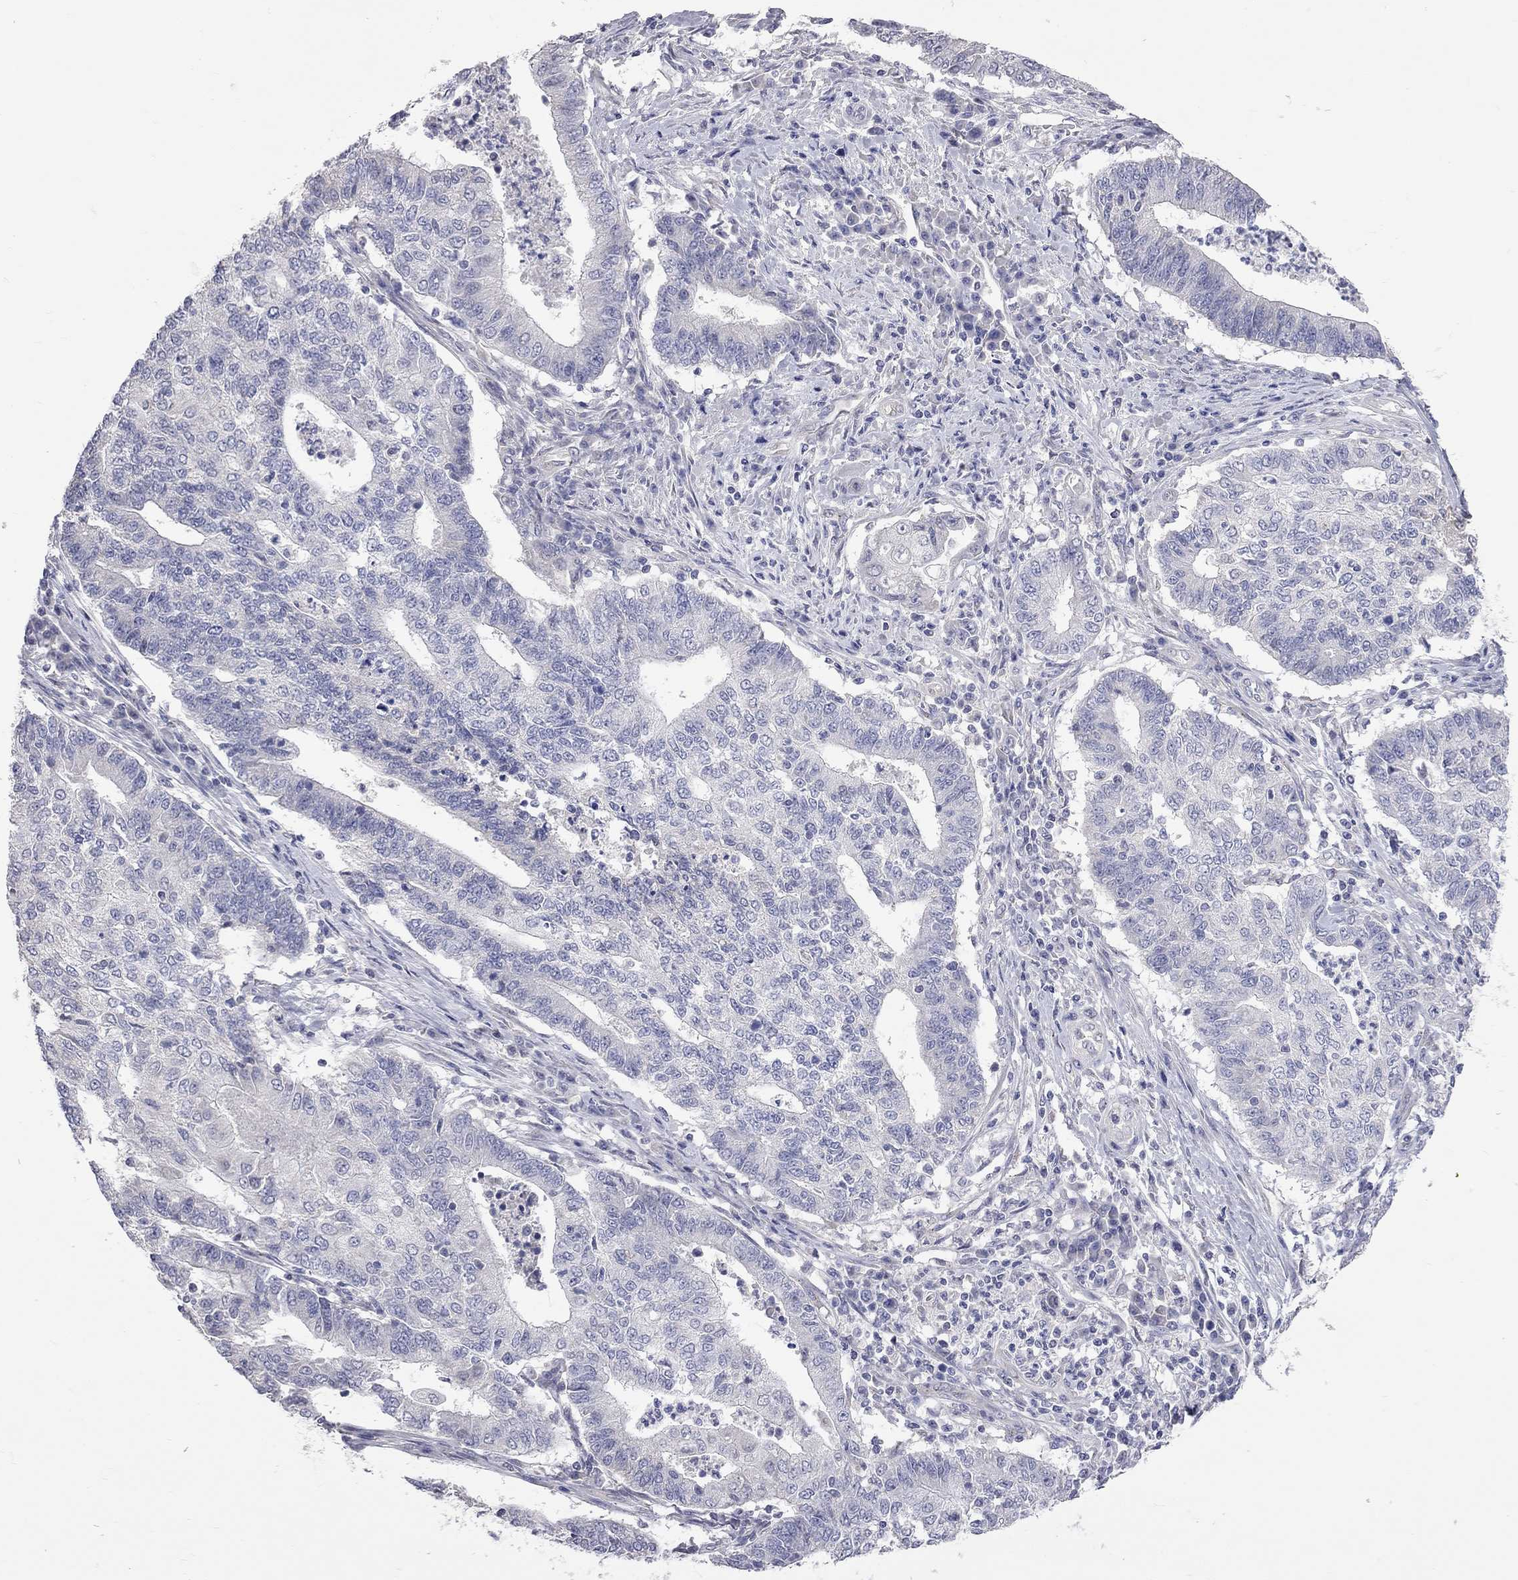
{"staining": {"intensity": "negative", "quantity": "none", "location": "none"}, "tissue": "endometrial cancer", "cell_type": "Tumor cells", "image_type": "cancer", "snomed": [{"axis": "morphology", "description": "Adenocarcinoma, NOS"}, {"axis": "topography", "description": "Uterus"}, {"axis": "topography", "description": "Endometrium"}], "caption": "An IHC image of endometrial cancer is shown. There is no staining in tumor cells of endometrial cancer. (DAB immunohistochemistry, high magnification).", "gene": "OPRK1", "patient": {"sex": "female", "age": 54}}